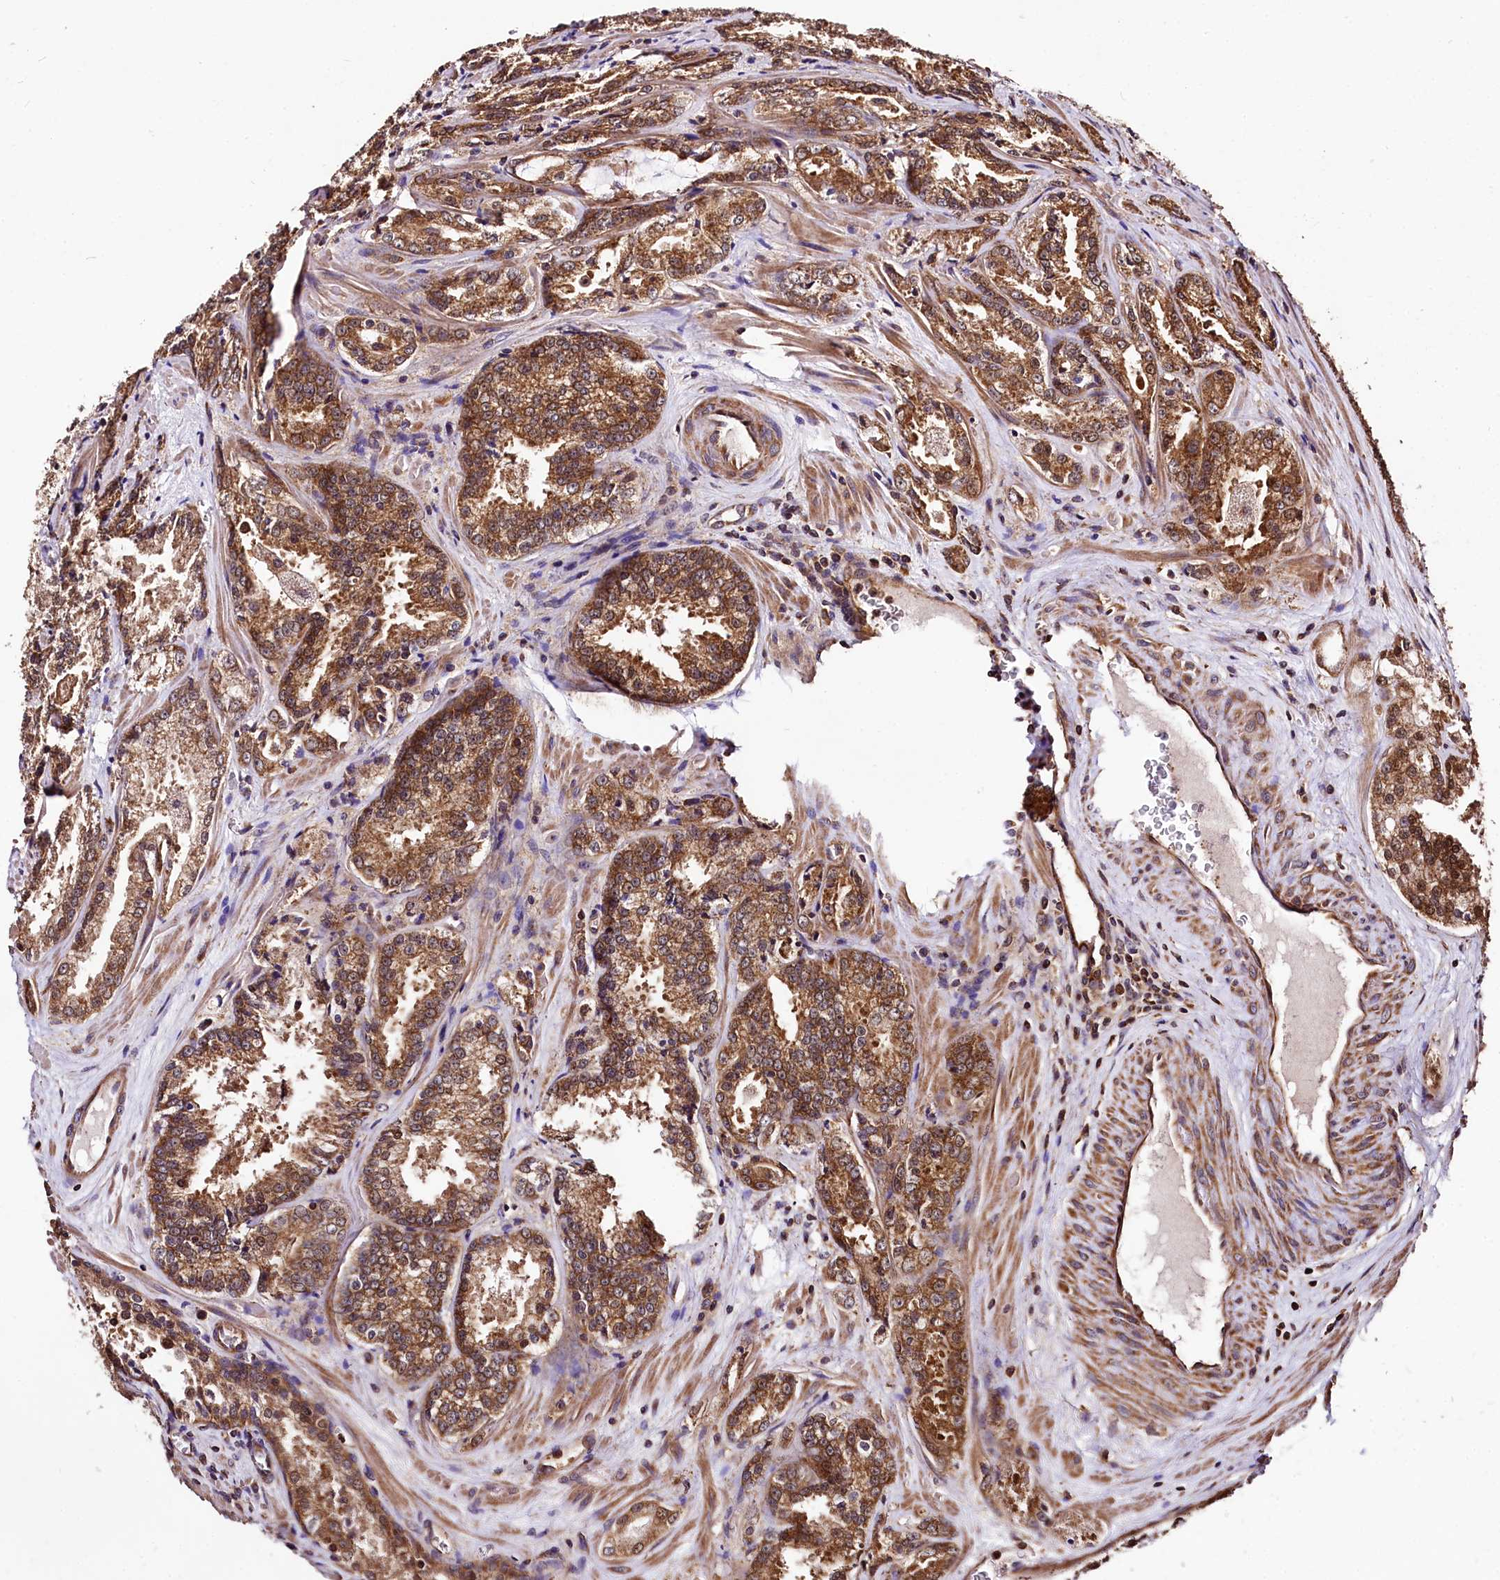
{"staining": {"intensity": "moderate", "quantity": ">75%", "location": "cytoplasmic/membranous"}, "tissue": "prostate cancer", "cell_type": "Tumor cells", "image_type": "cancer", "snomed": [{"axis": "morphology", "description": "Adenocarcinoma, Low grade"}, {"axis": "topography", "description": "Prostate"}], "caption": "This is an image of immunohistochemistry staining of prostate cancer, which shows moderate expression in the cytoplasmic/membranous of tumor cells.", "gene": "LRSAM1", "patient": {"sex": "male", "age": 47}}